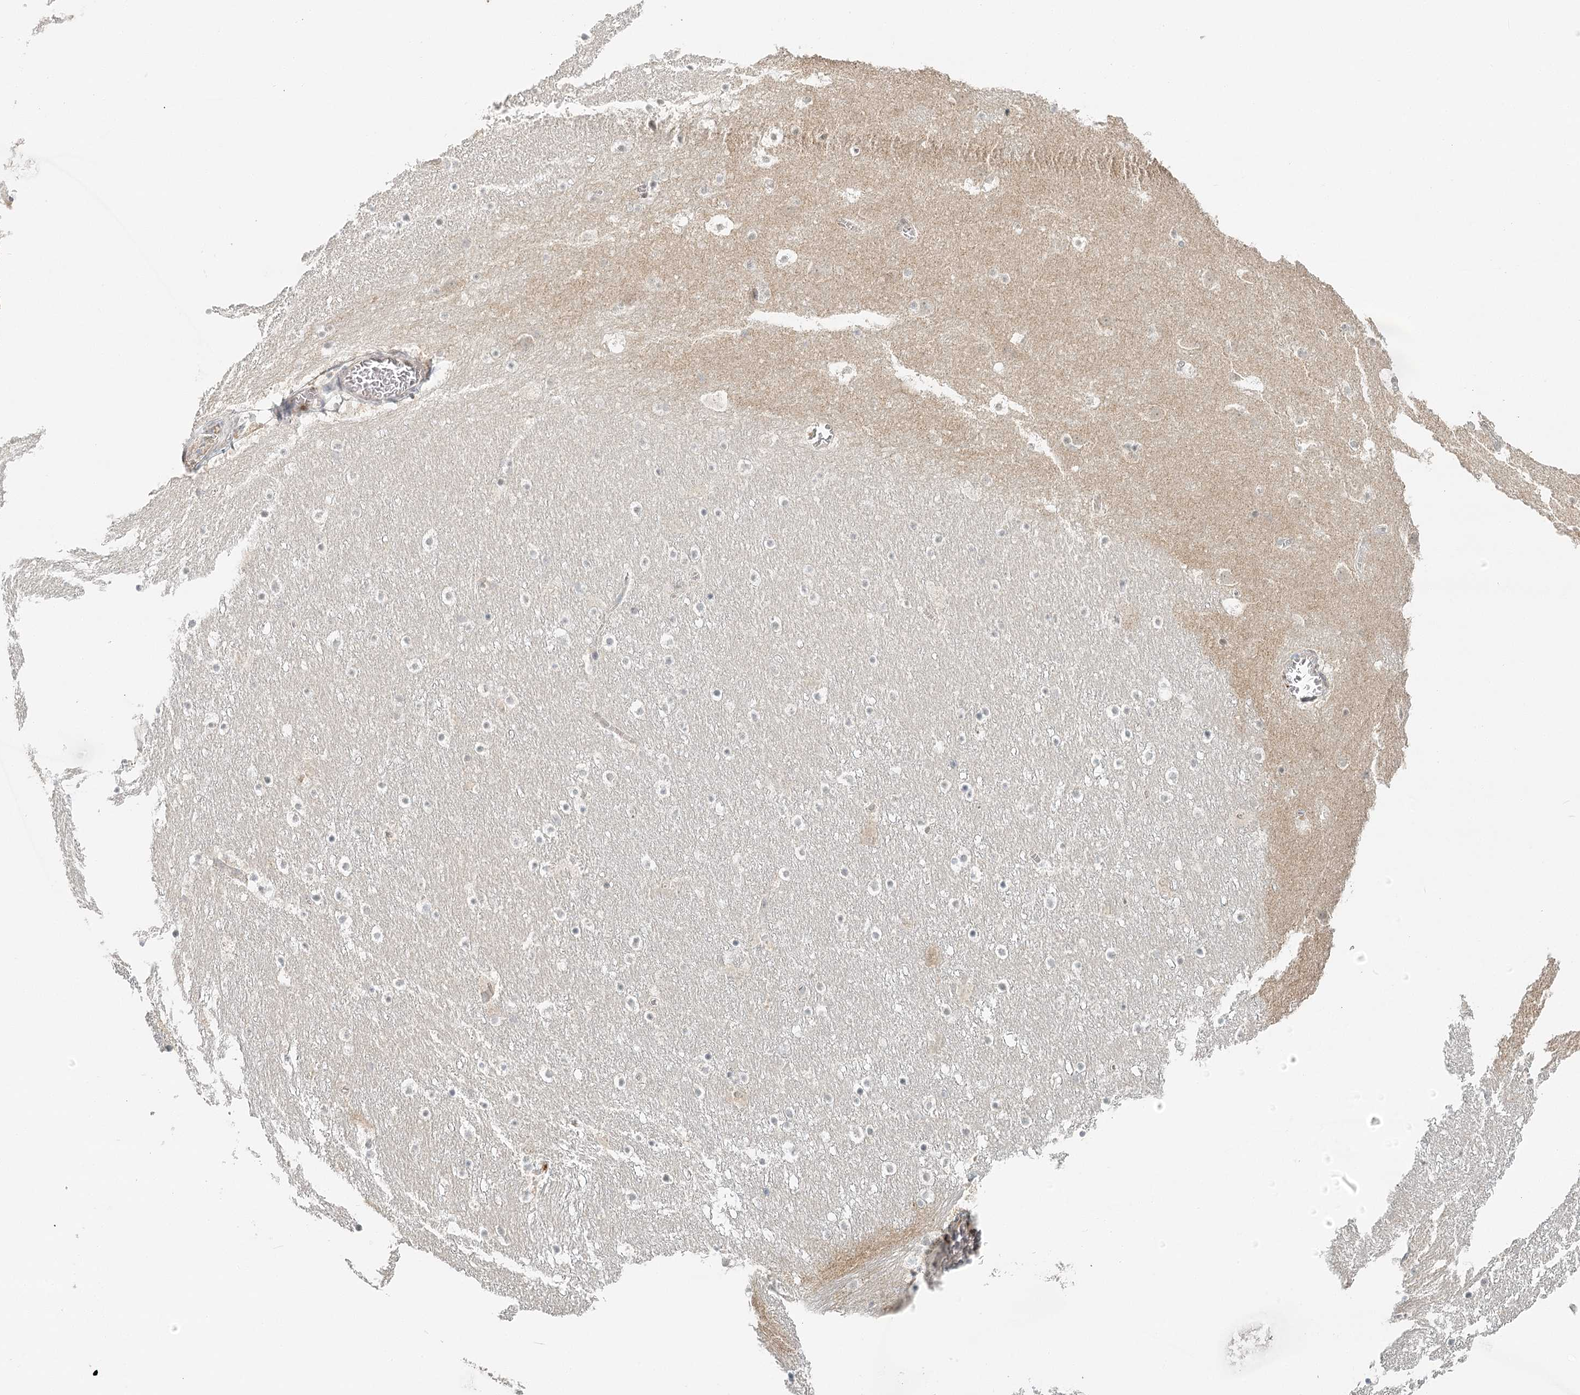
{"staining": {"intensity": "moderate", "quantity": "<25%", "location": "cytoplasmic/membranous,nuclear"}, "tissue": "caudate", "cell_type": "Glial cells", "image_type": "normal", "snomed": [{"axis": "morphology", "description": "Normal tissue, NOS"}, {"axis": "topography", "description": "Lateral ventricle wall"}], "caption": "DAB (3,3'-diaminobenzidine) immunohistochemical staining of normal human caudate demonstrates moderate cytoplasmic/membranous,nuclear protein expression in approximately <25% of glial cells. (Brightfield microscopy of DAB IHC at high magnification).", "gene": "VSIG1", "patient": {"sex": "male", "age": 45}}